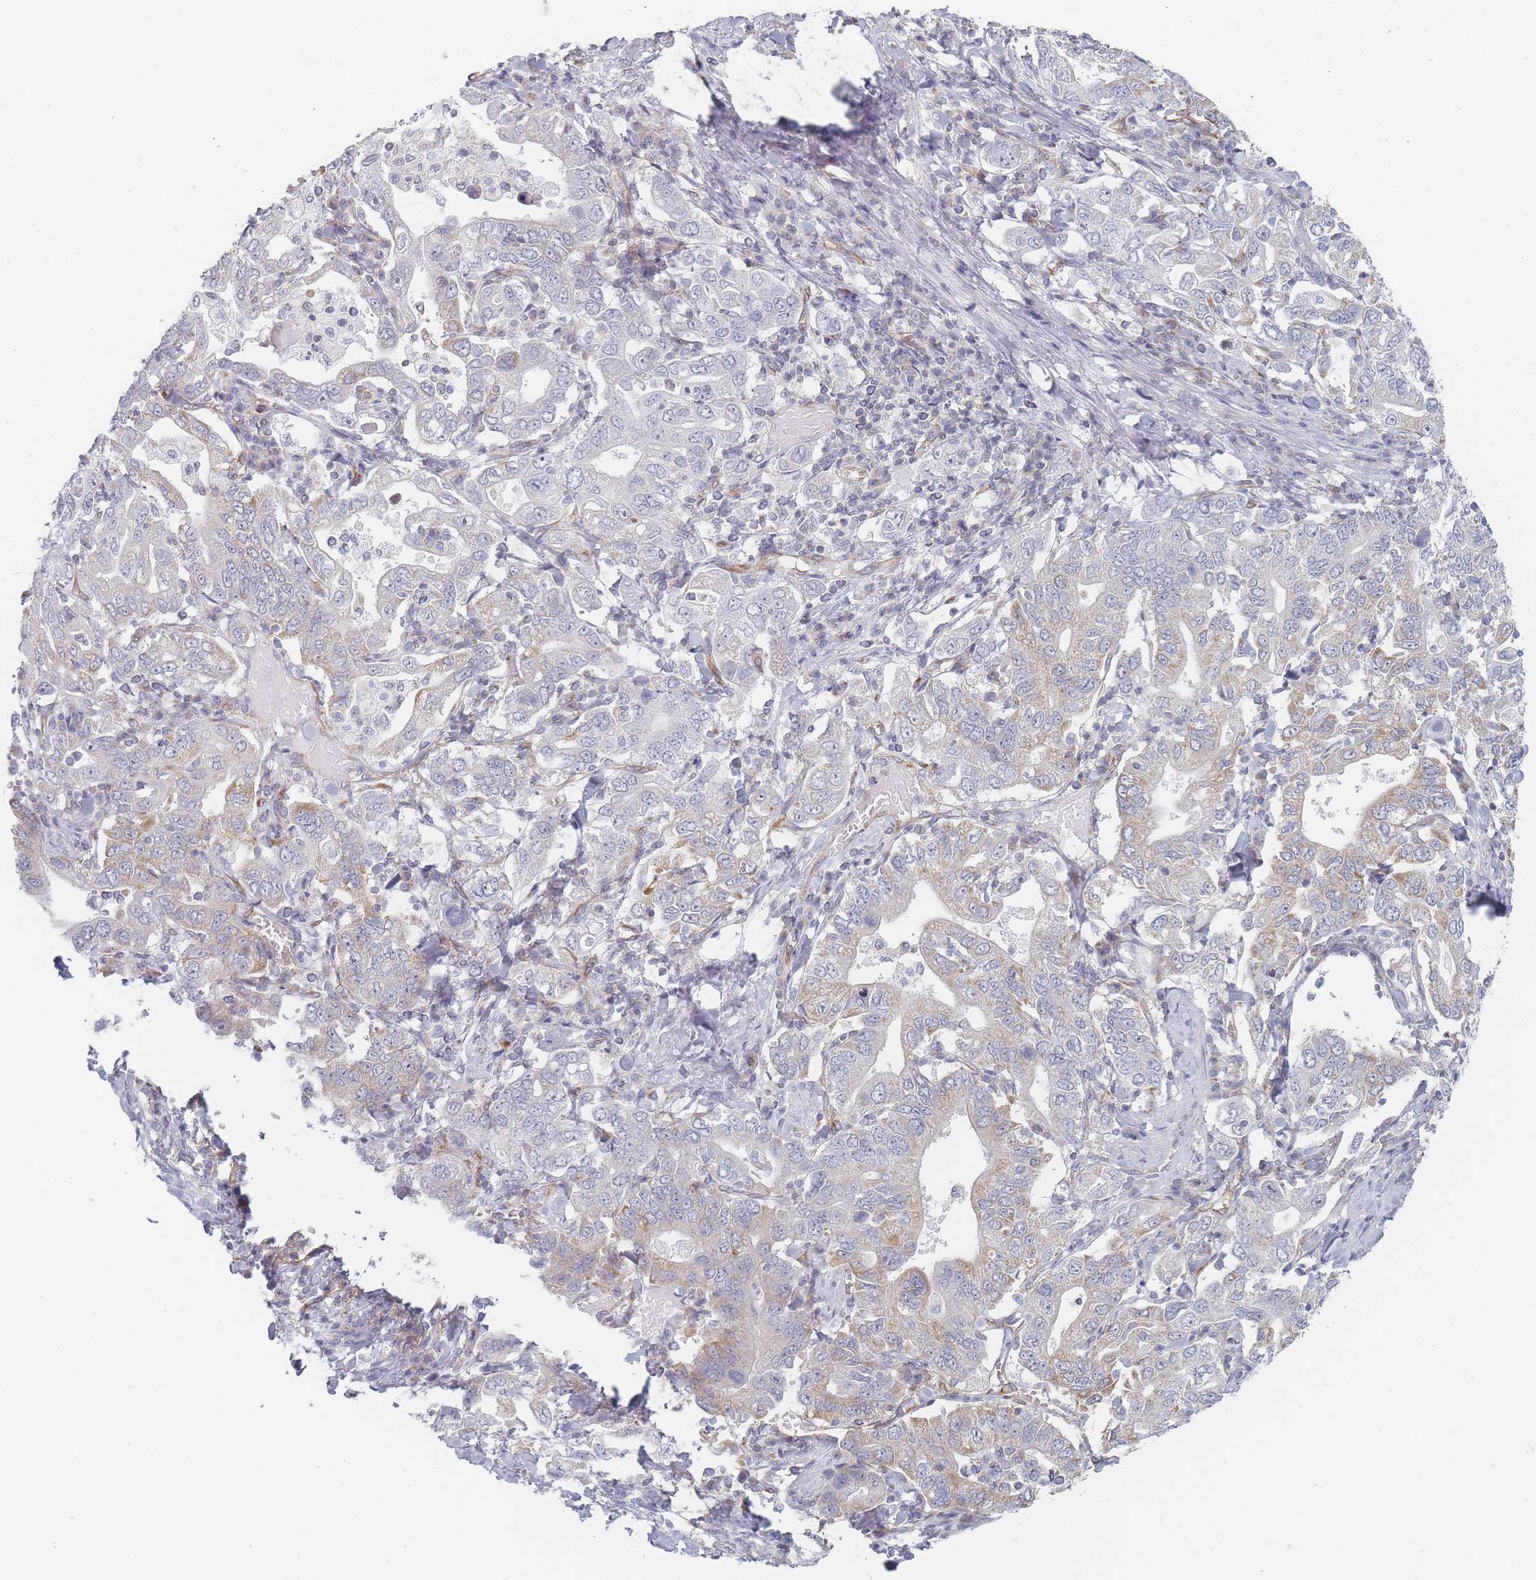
{"staining": {"intensity": "weak", "quantity": "<25%", "location": "cytoplasmic/membranous"}, "tissue": "stomach cancer", "cell_type": "Tumor cells", "image_type": "cancer", "snomed": [{"axis": "morphology", "description": "Adenocarcinoma, NOS"}, {"axis": "topography", "description": "Stomach, upper"}, {"axis": "topography", "description": "Stomach"}], "caption": "Immunohistochemical staining of stomach cancer demonstrates no significant staining in tumor cells.", "gene": "MAP1S", "patient": {"sex": "male", "age": 62}}